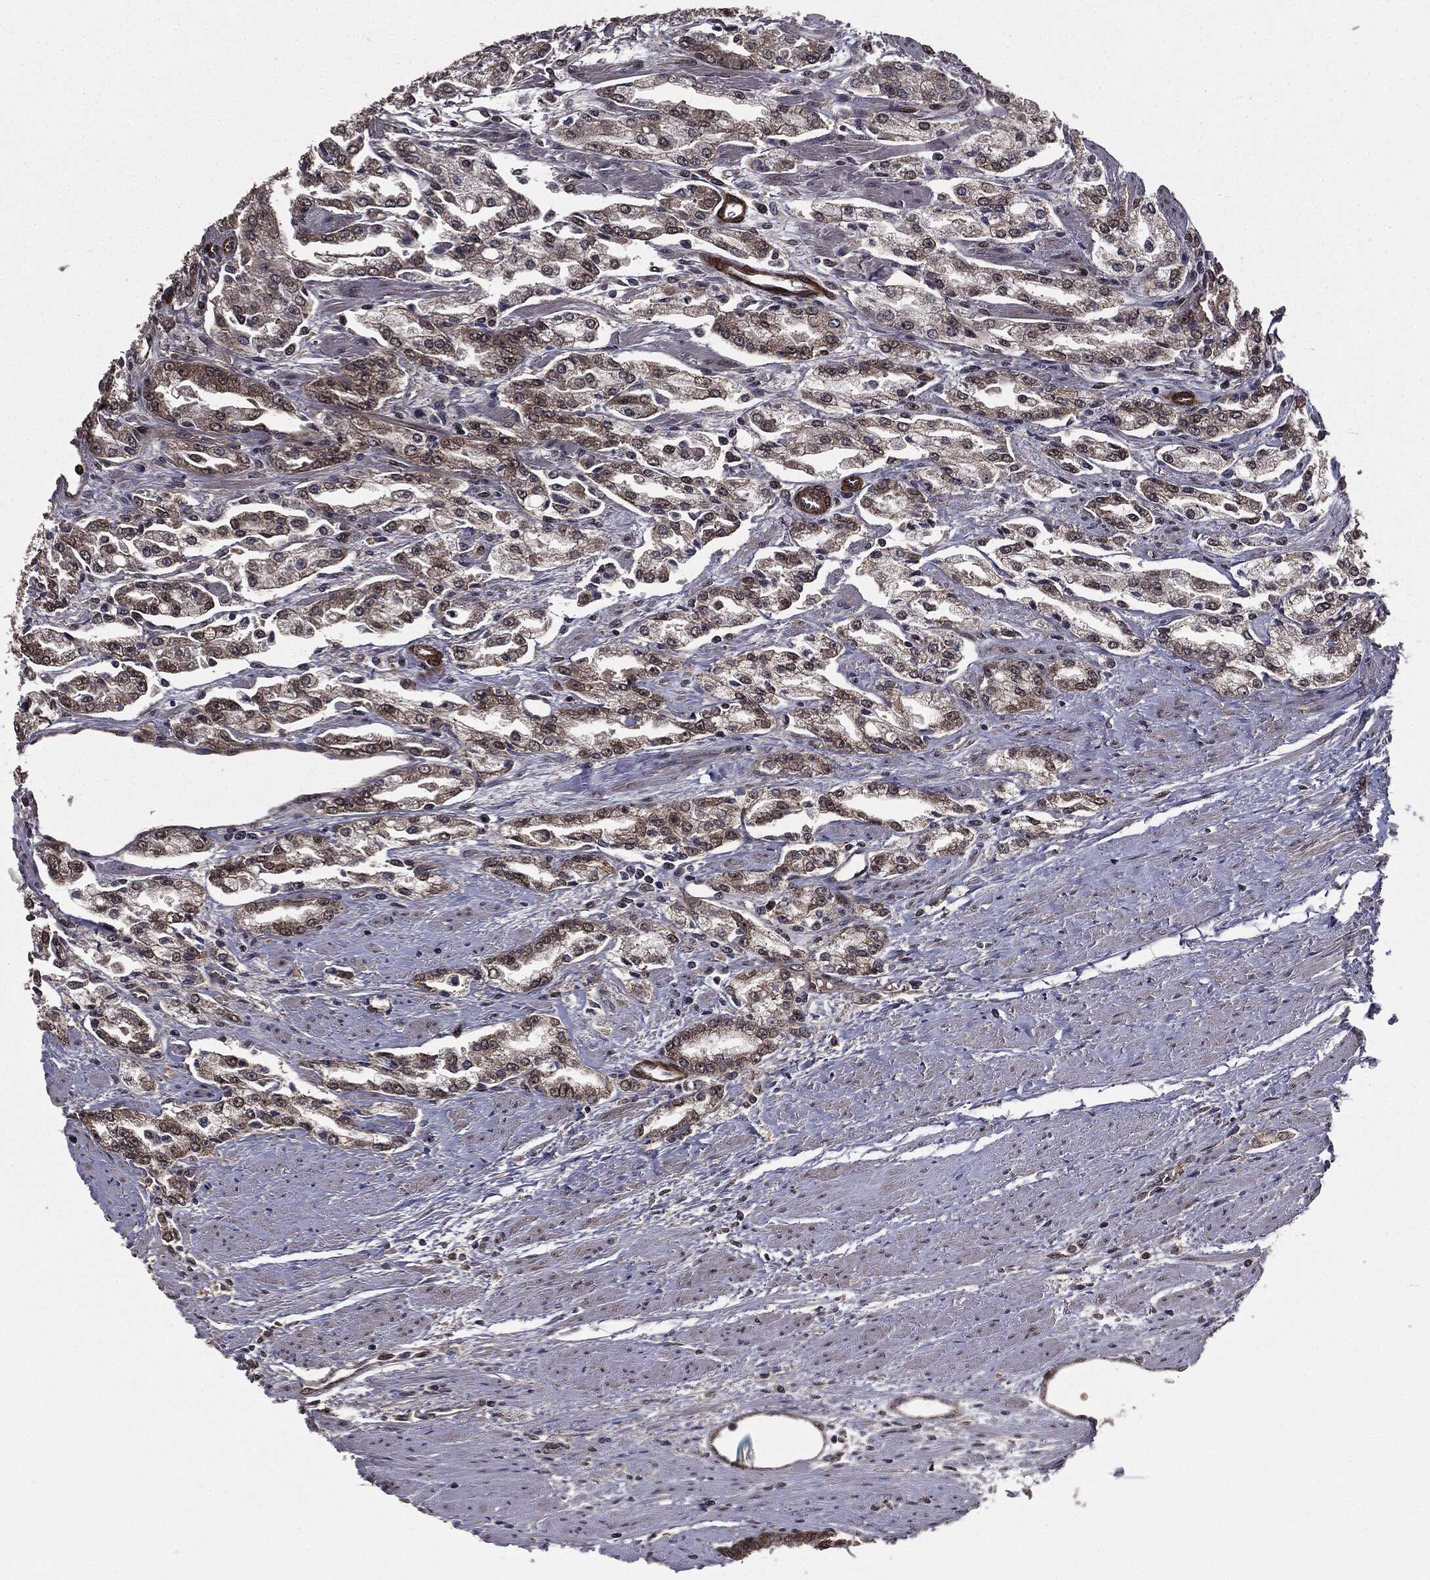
{"staining": {"intensity": "strong", "quantity": "25%-75%", "location": "cytoplasmic/membranous"}, "tissue": "prostate cancer", "cell_type": "Tumor cells", "image_type": "cancer", "snomed": [{"axis": "morphology", "description": "Adenocarcinoma, Medium grade"}, {"axis": "topography", "description": "Prostate"}], "caption": "Immunohistochemistry (IHC) image of human prostate medium-grade adenocarcinoma stained for a protein (brown), which displays high levels of strong cytoplasmic/membranous expression in about 25%-75% of tumor cells.", "gene": "PTPA", "patient": {"sex": "male", "age": 71}}